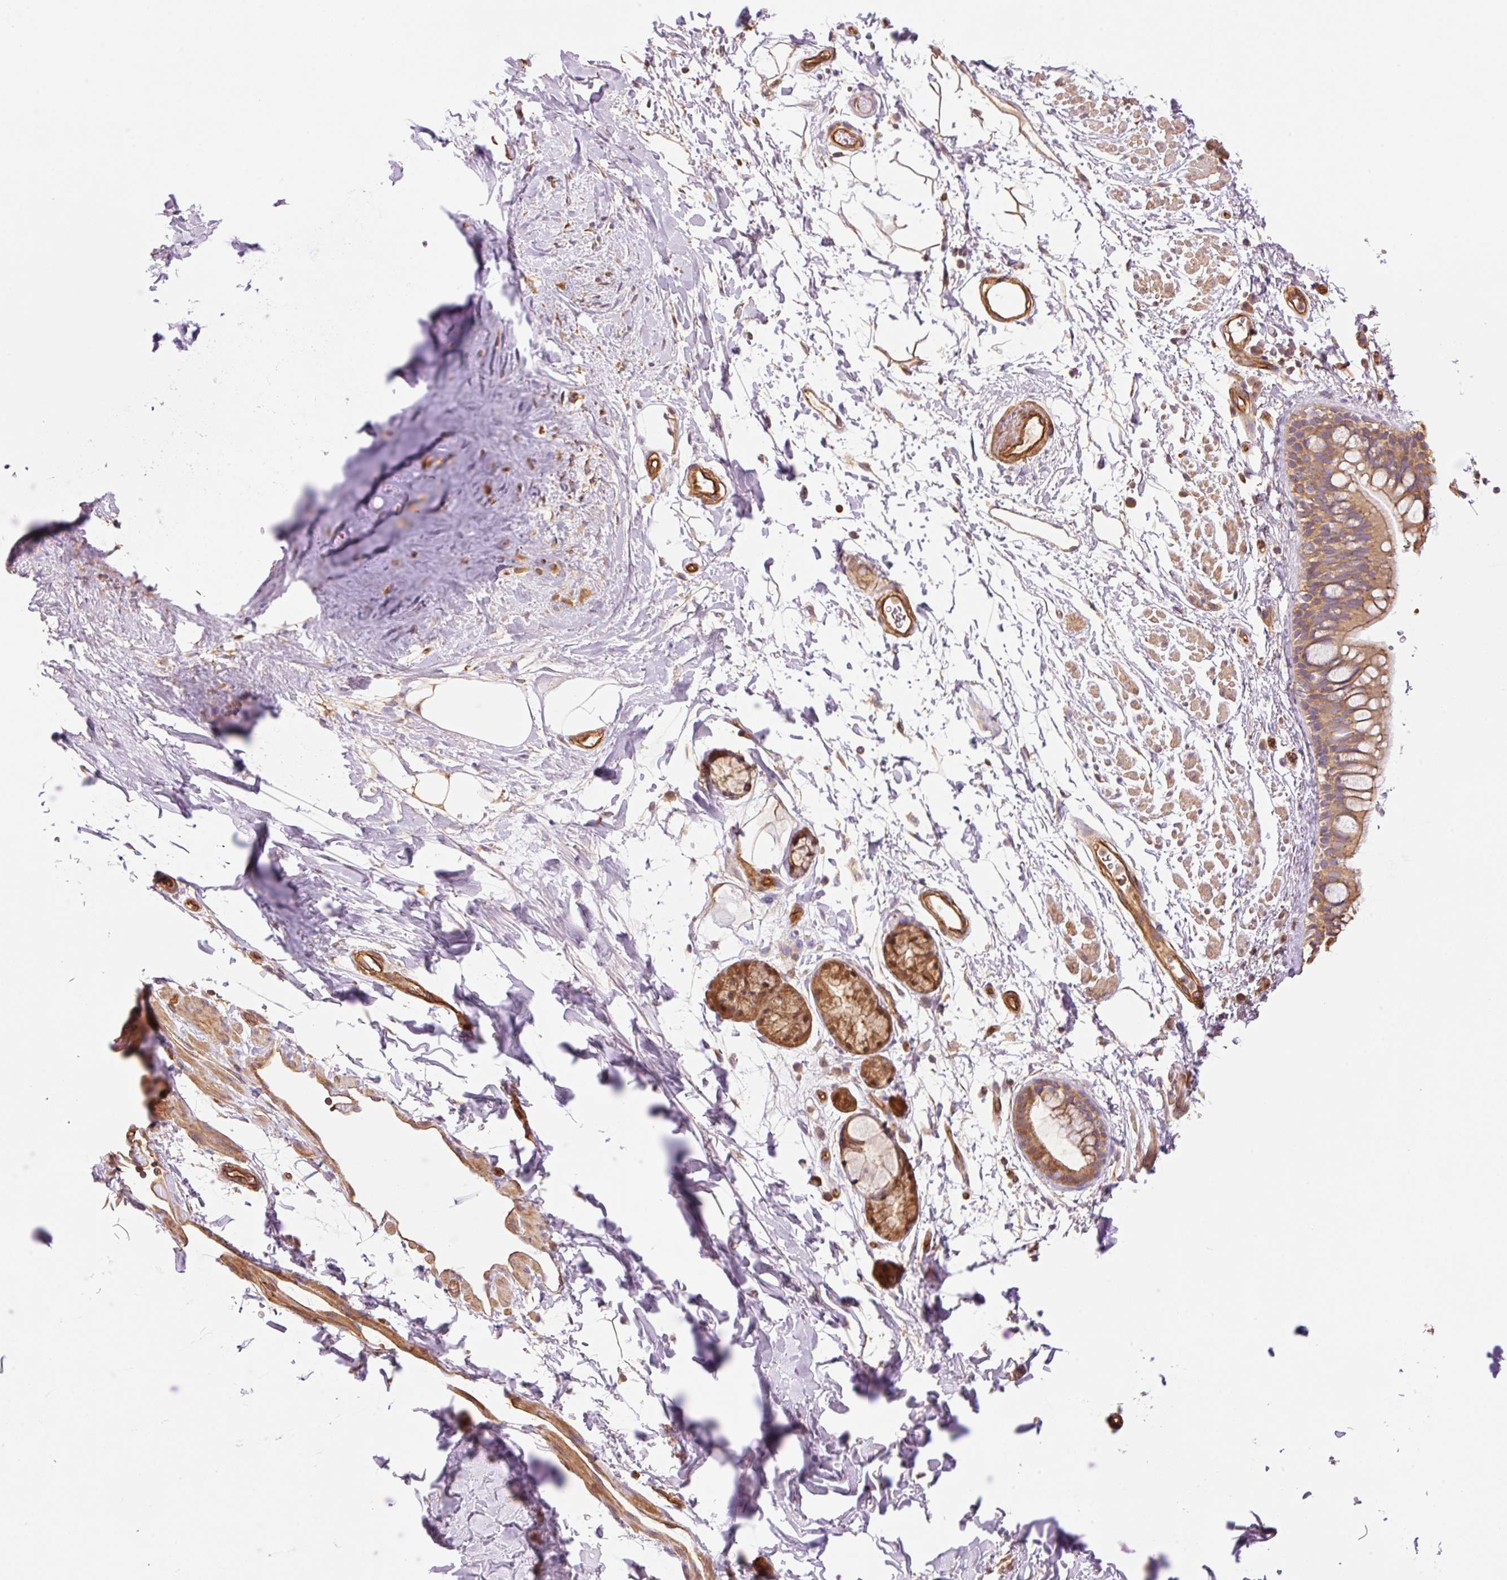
{"staining": {"intensity": "moderate", "quantity": ">75%", "location": "cytoplasmic/membranous"}, "tissue": "bronchus", "cell_type": "Respiratory epithelial cells", "image_type": "normal", "snomed": [{"axis": "morphology", "description": "Normal tissue, NOS"}, {"axis": "morphology", "description": "Squamous cell carcinoma, NOS"}, {"axis": "topography", "description": "Bronchus"}, {"axis": "topography", "description": "Lung"}], "caption": "Benign bronchus was stained to show a protein in brown. There is medium levels of moderate cytoplasmic/membranous expression in approximately >75% of respiratory epithelial cells.", "gene": "PPP1R1B", "patient": {"sex": "female", "age": 70}}